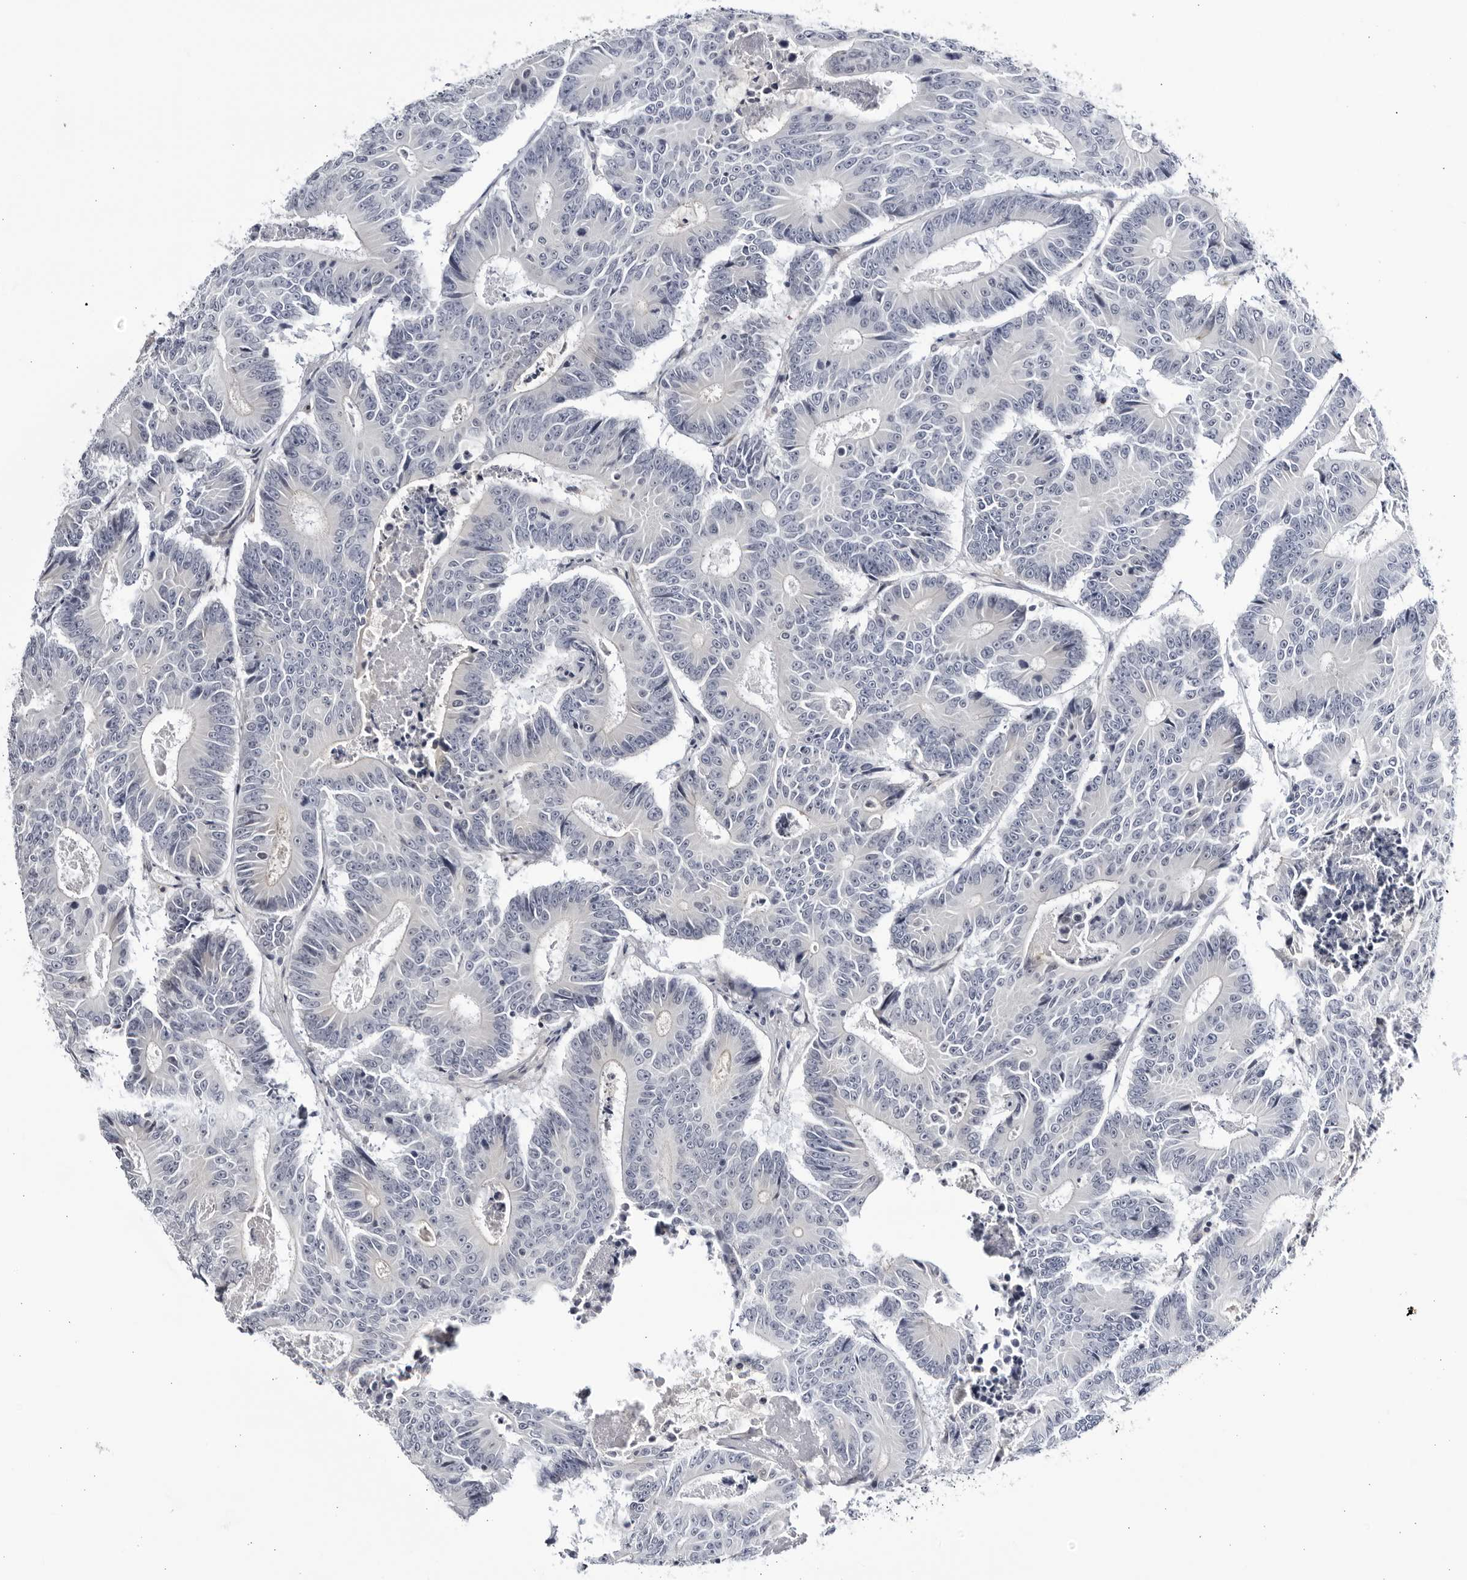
{"staining": {"intensity": "negative", "quantity": "none", "location": "none"}, "tissue": "colorectal cancer", "cell_type": "Tumor cells", "image_type": "cancer", "snomed": [{"axis": "morphology", "description": "Adenocarcinoma, NOS"}, {"axis": "topography", "description": "Colon"}], "caption": "High magnification brightfield microscopy of colorectal adenocarcinoma stained with DAB (3,3'-diaminobenzidine) (brown) and counterstained with hematoxylin (blue): tumor cells show no significant positivity.", "gene": "CNBD1", "patient": {"sex": "male", "age": 83}}